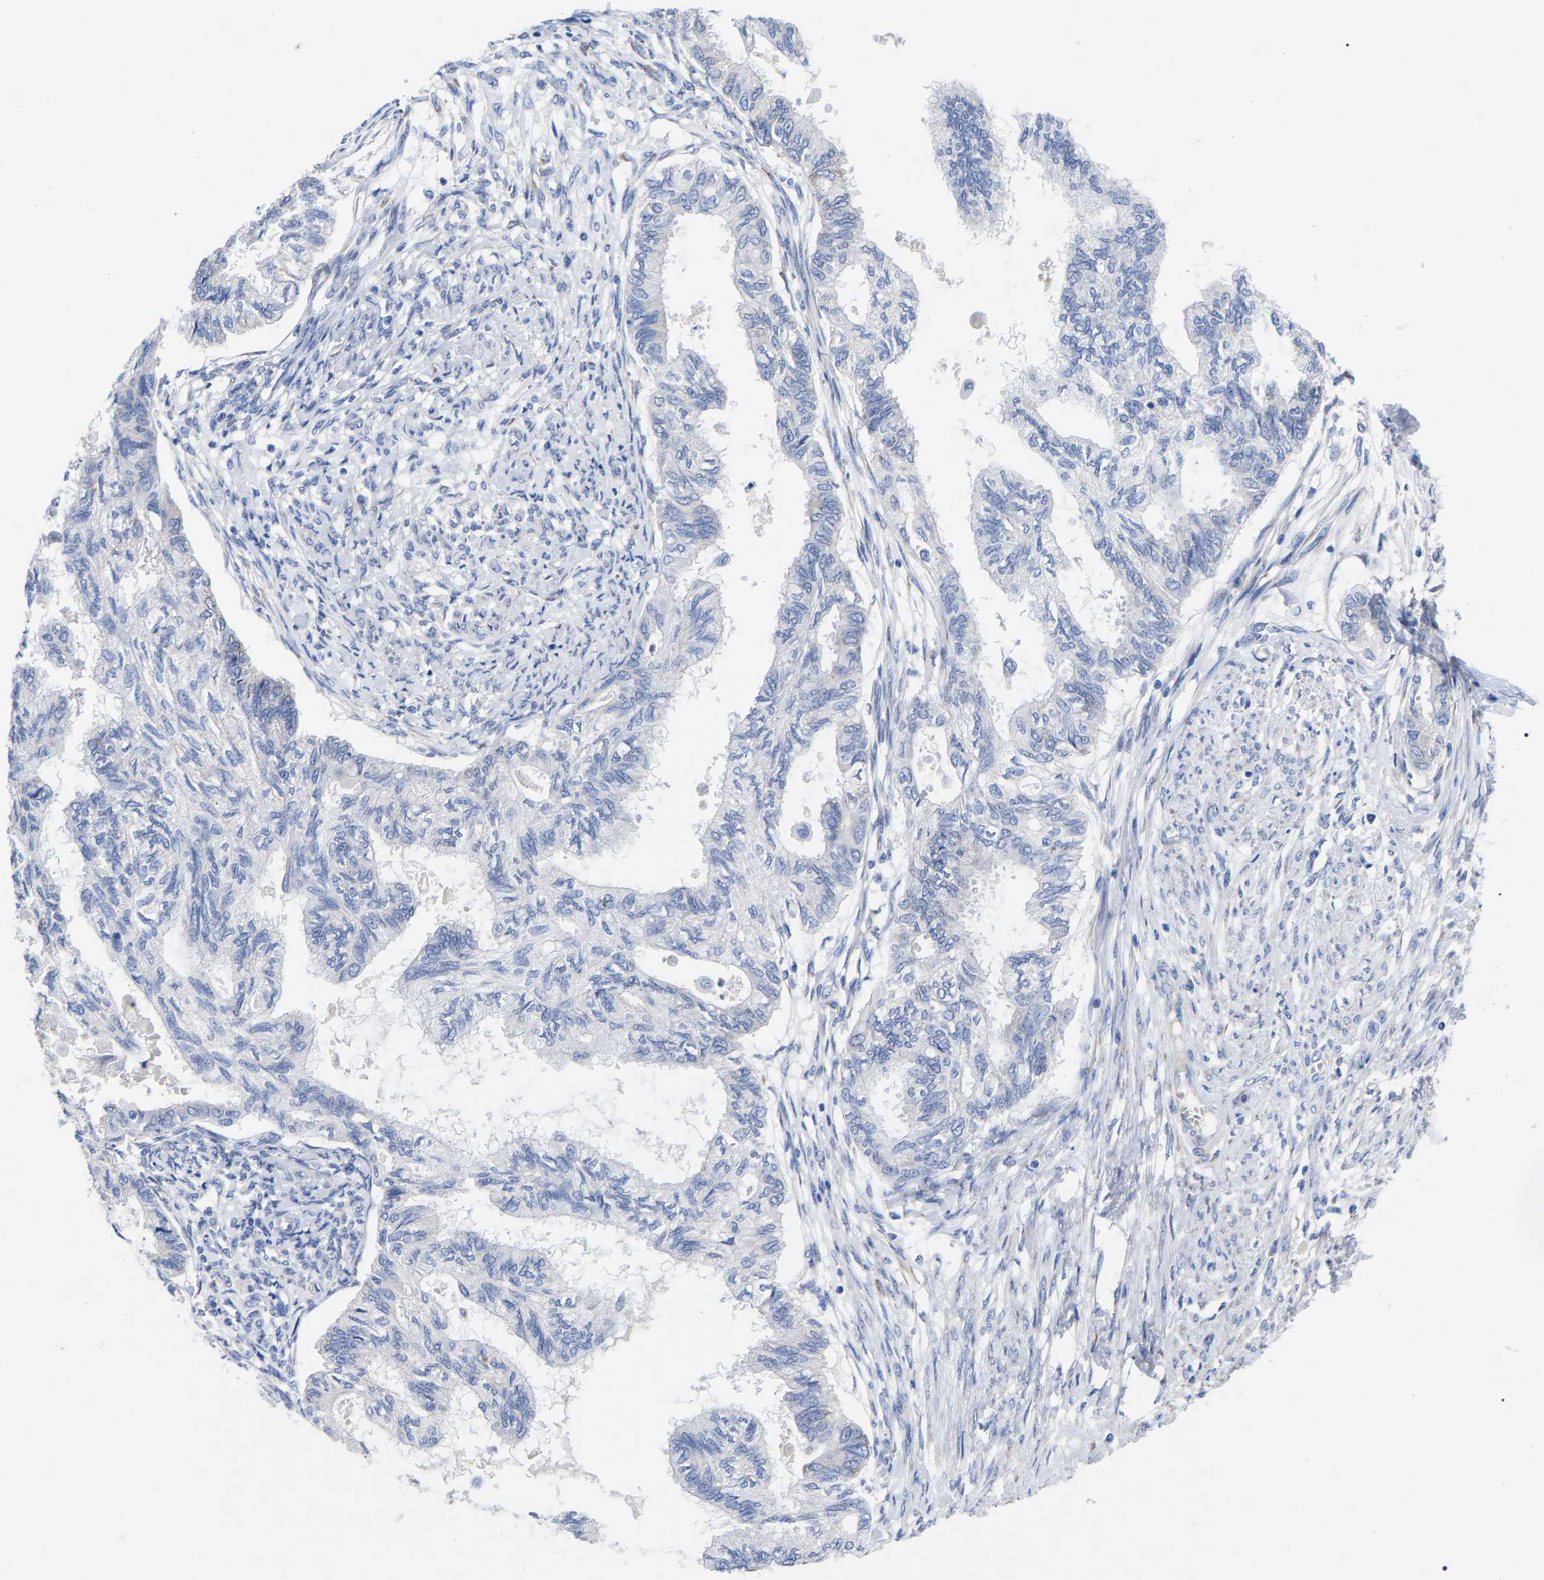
{"staining": {"intensity": "negative", "quantity": "none", "location": "none"}, "tissue": "cervical cancer", "cell_type": "Tumor cells", "image_type": "cancer", "snomed": [{"axis": "morphology", "description": "Normal tissue, NOS"}, {"axis": "morphology", "description": "Adenocarcinoma, NOS"}, {"axis": "topography", "description": "Cervix"}, {"axis": "topography", "description": "Endometrium"}], "caption": "An immunohistochemistry histopathology image of cervical cancer is shown. There is no staining in tumor cells of cervical cancer.", "gene": "GDF3", "patient": {"sex": "female", "age": 86}}